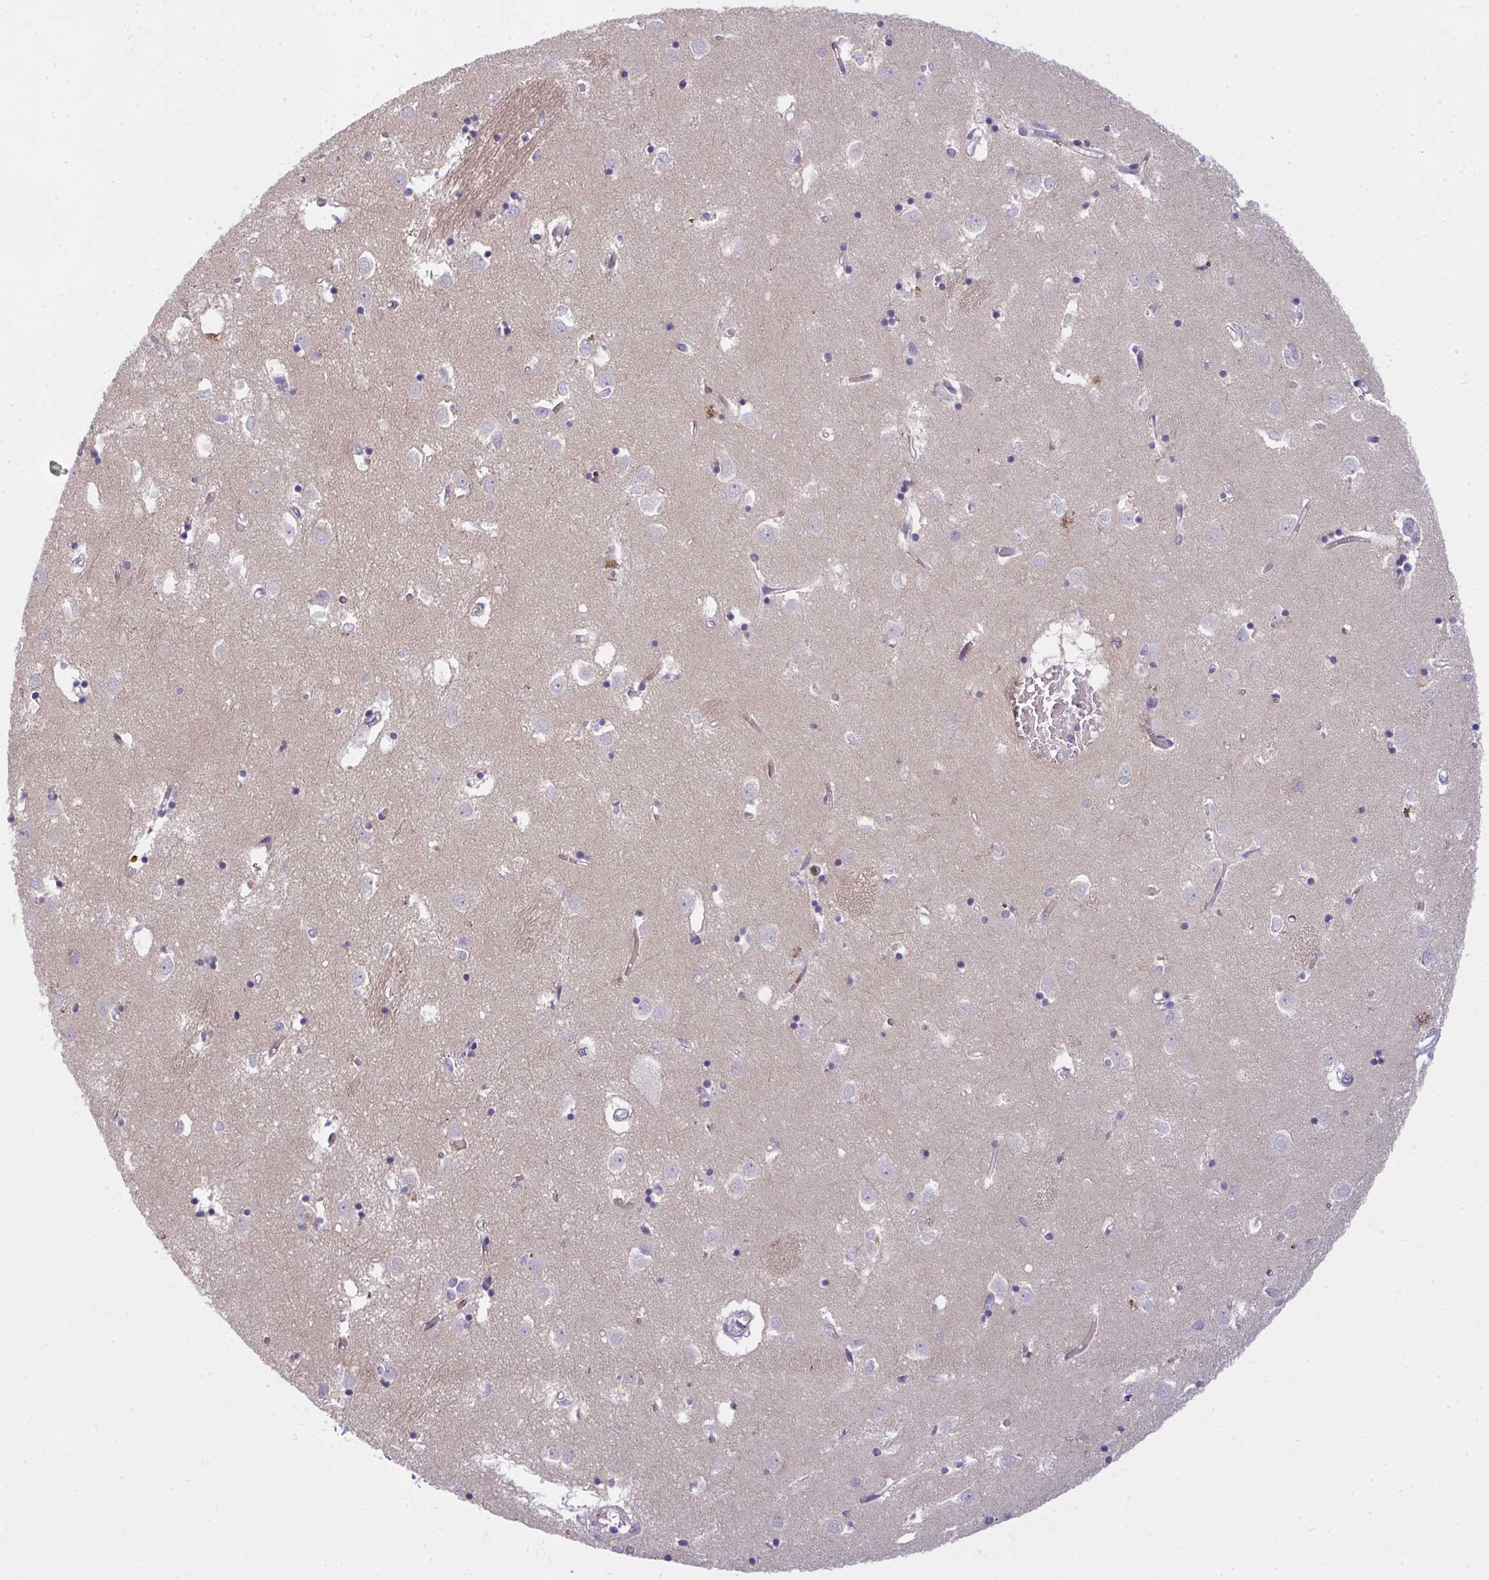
{"staining": {"intensity": "negative", "quantity": "none", "location": "none"}, "tissue": "caudate", "cell_type": "Glial cells", "image_type": "normal", "snomed": [{"axis": "morphology", "description": "Normal tissue, NOS"}, {"axis": "topography", "description": "Lateral ventricle wall"}], "caption": "Immunohistochemical staining of unremarkable caudate demonstrates no significant staining in glial cells.", "gene": "SLC14A1", "patient": {"sex": "male", "age": 70}}